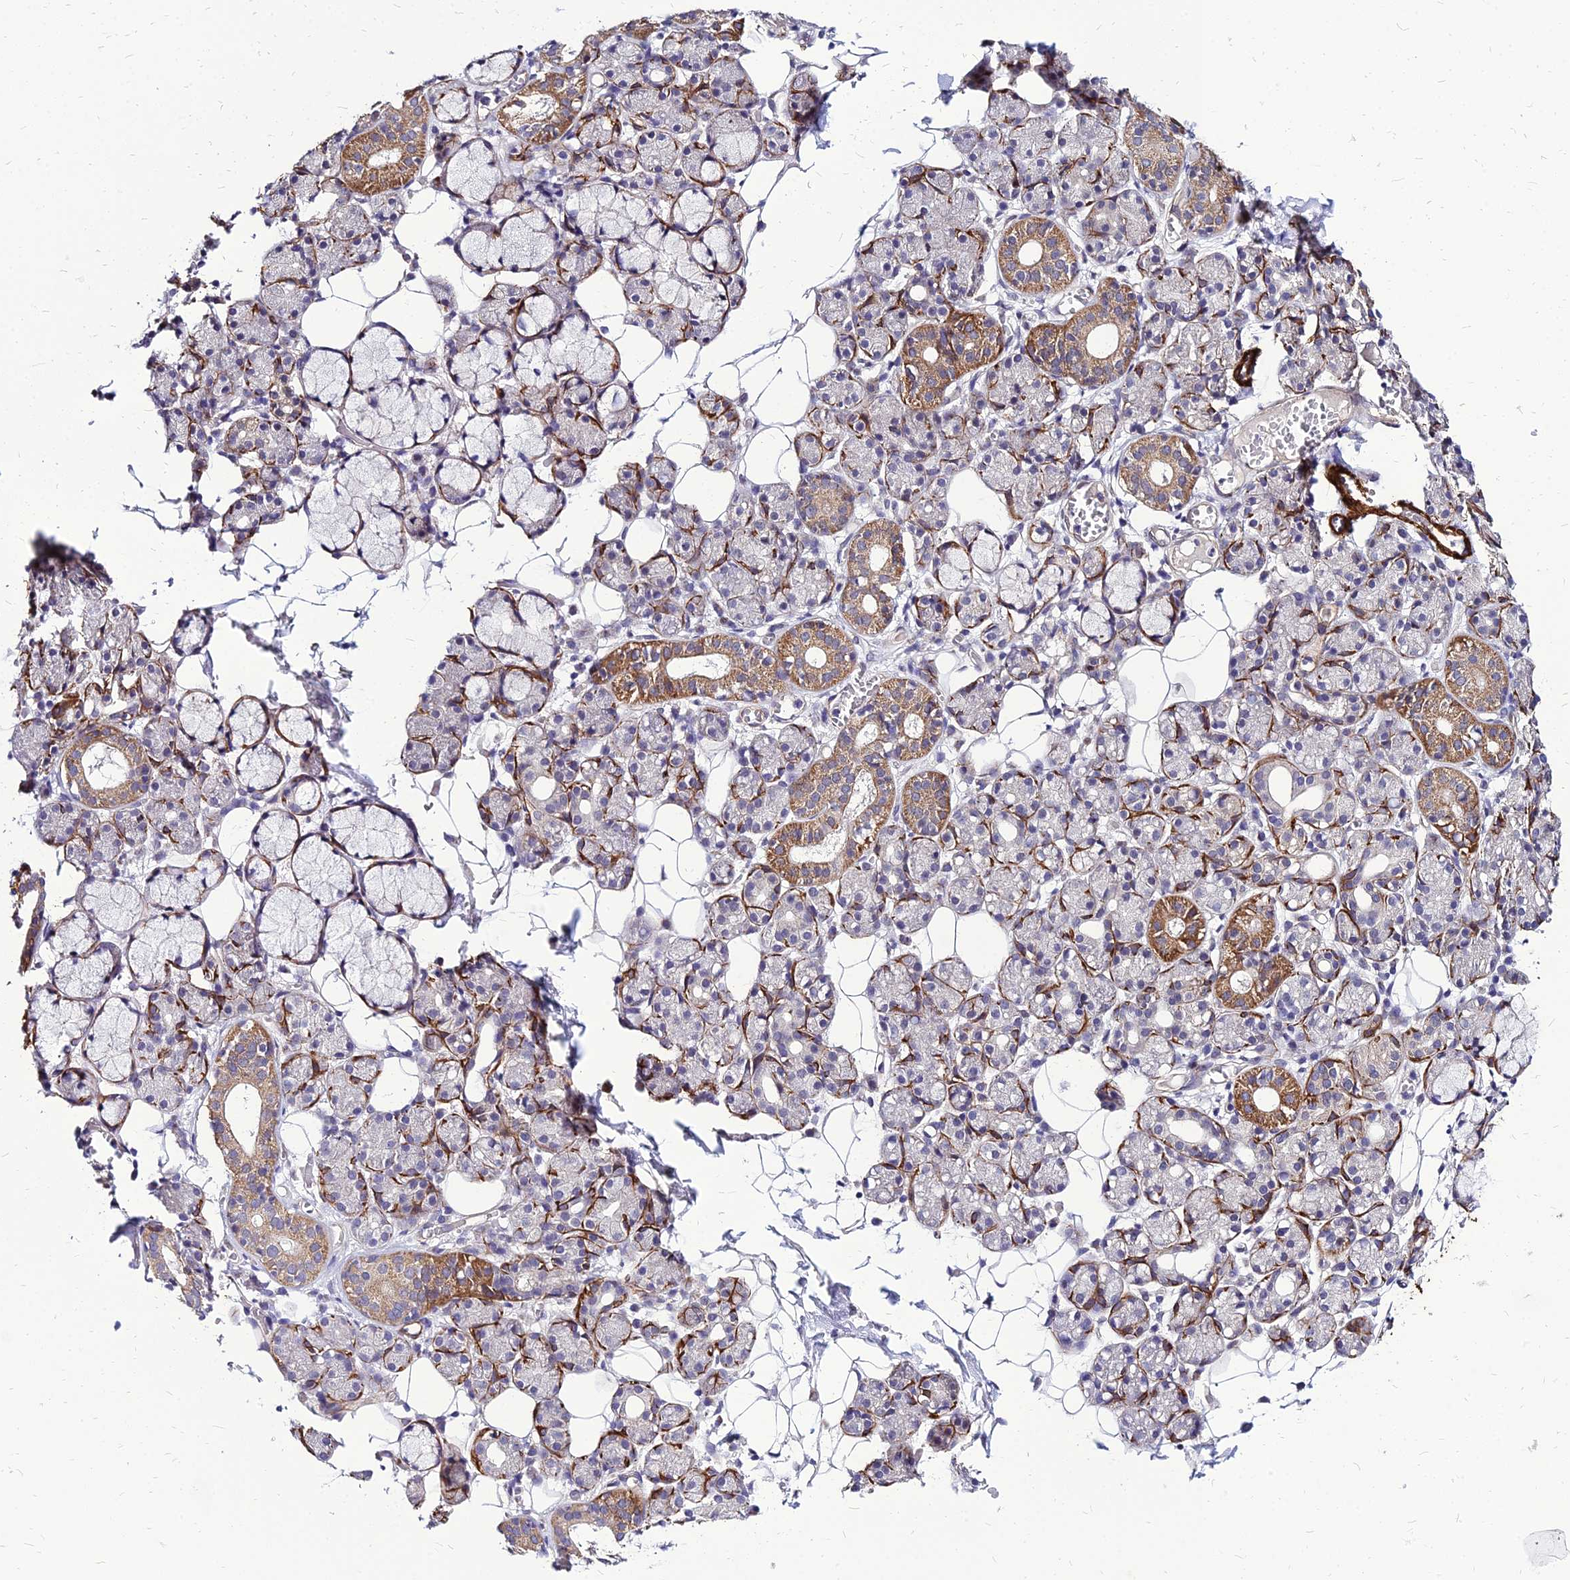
{"staining": {"intensity": "moderate", "quantity": "<25%", "location": "cytoplasmic/membranous"}, "tissue": "salivary gland", "cell_type": "Glandular cells", "image_type": "normal", "snomed": [{"axis": "morphology", "description": "Normal tissue, NOS"}, {"axis": "topography", "description": "Salivary gland"}], "caption": "Benign salivary gland was stained to show a protein in brown. There is low levels of moderate cytoplasmic/membranous staining in about <25% of glandular cells. (Stains: DAB (3,3'-diaminobenzidine) in brown, nuclei in blue, Microscopy: brightfield microscopy at high magnification).", "gene": "YEATS2", "patient": {"sex": "male", "age": 63}}